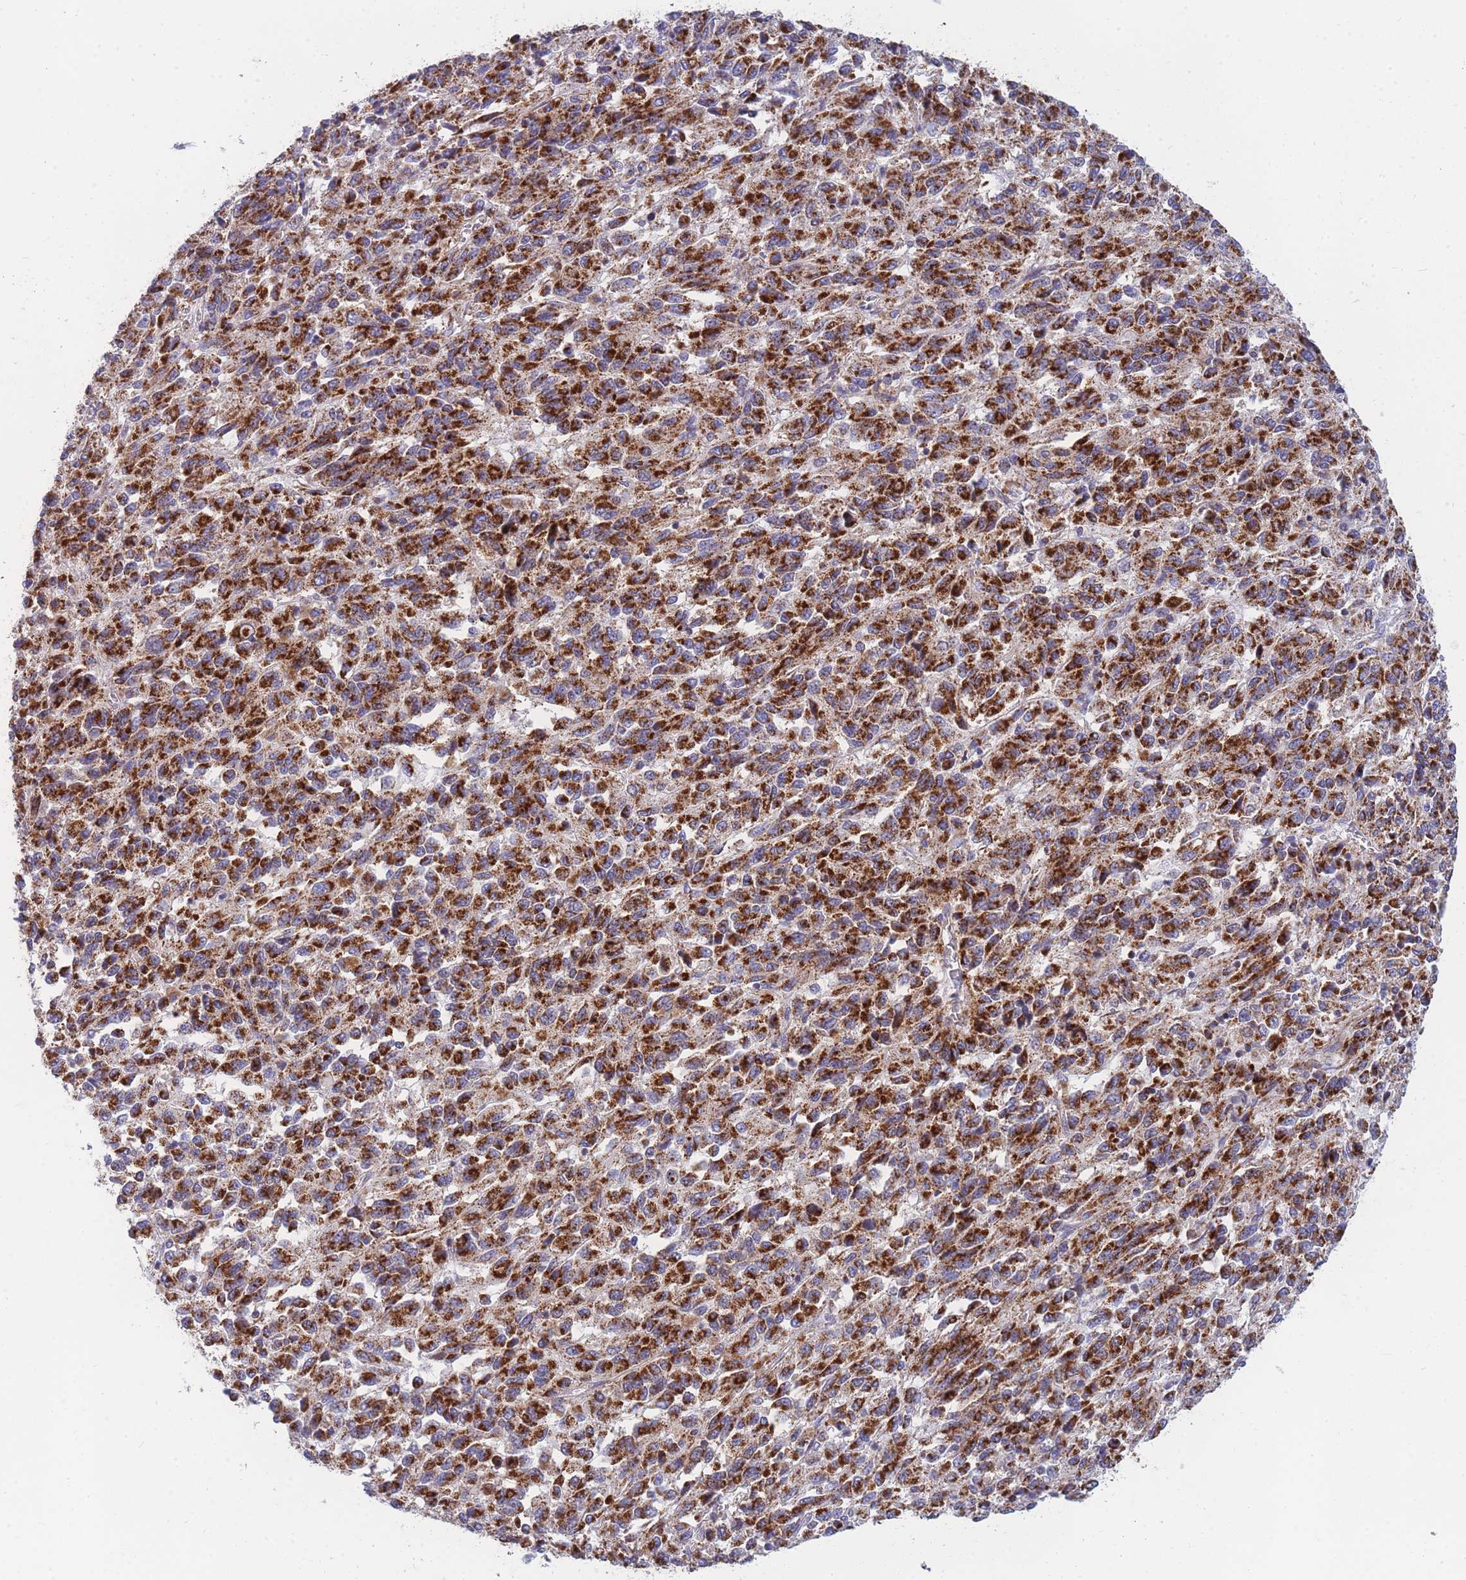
{"staining": {"intensity": "strong", "quantity": ">75%", "location": "cytoplasmic/membranous"}, "tissue": "melanoma", "cell_type": "Tumor cells", "image_type": "cancer", "snomed": [{"axis": "morphology", "description": "Malignant melanoma, Metastatic site"}, {"axis": "topography", "description": "Lung"}], "caption": "Immunohistochemical staining of malignant melanoma (metastatic site) demonstrates high levels of strong cytoplasmic/membranous expression in about >75% of tumor cells. (brown staining indicates protein expression, while blue staining denotes nuclei).", "gene": "MRPS11", "patient": {"sex": "male", "age": 64}}